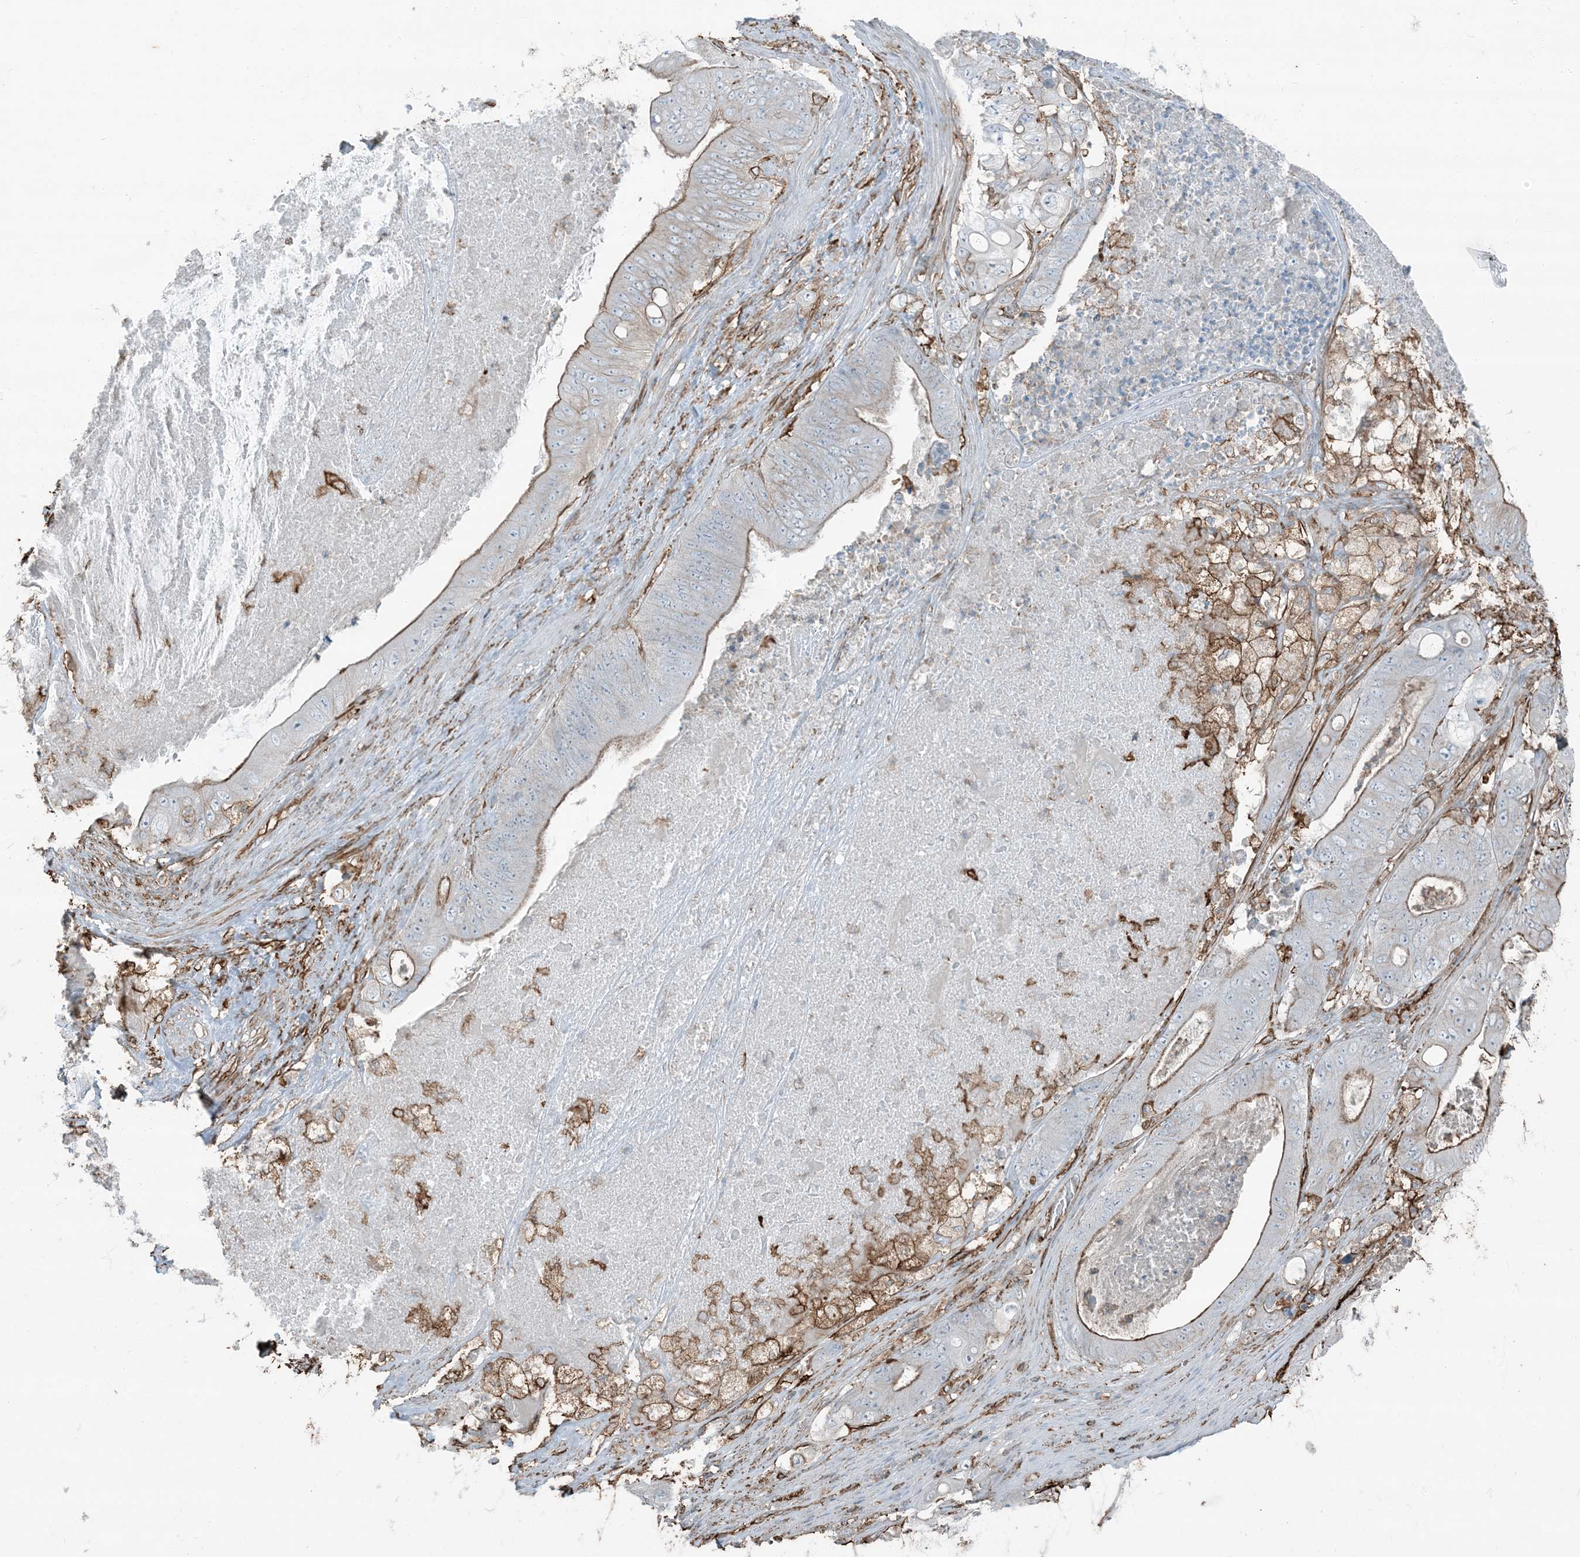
{"staining": {"intensity": "moderate", "quantity": "<25%", "location": "cytoplasmic/membranous"}, "tissue": "stomach cancer", "cell_type": "Tumor cells", "image_type": "cancer", "snomed": [{"axis": "morphology", "description": "Adenocarcinoma, NOS"}, {"axis": "topography", "description": "Stomach"}], "caption": "Protein staining demonstrates moderate cytoplasmic/membranous positivity in approximately <25% of tumor cells in stomach cancer.", "gene": "APOBEC3C", "patient": {"sex": "female", "age": 73}}